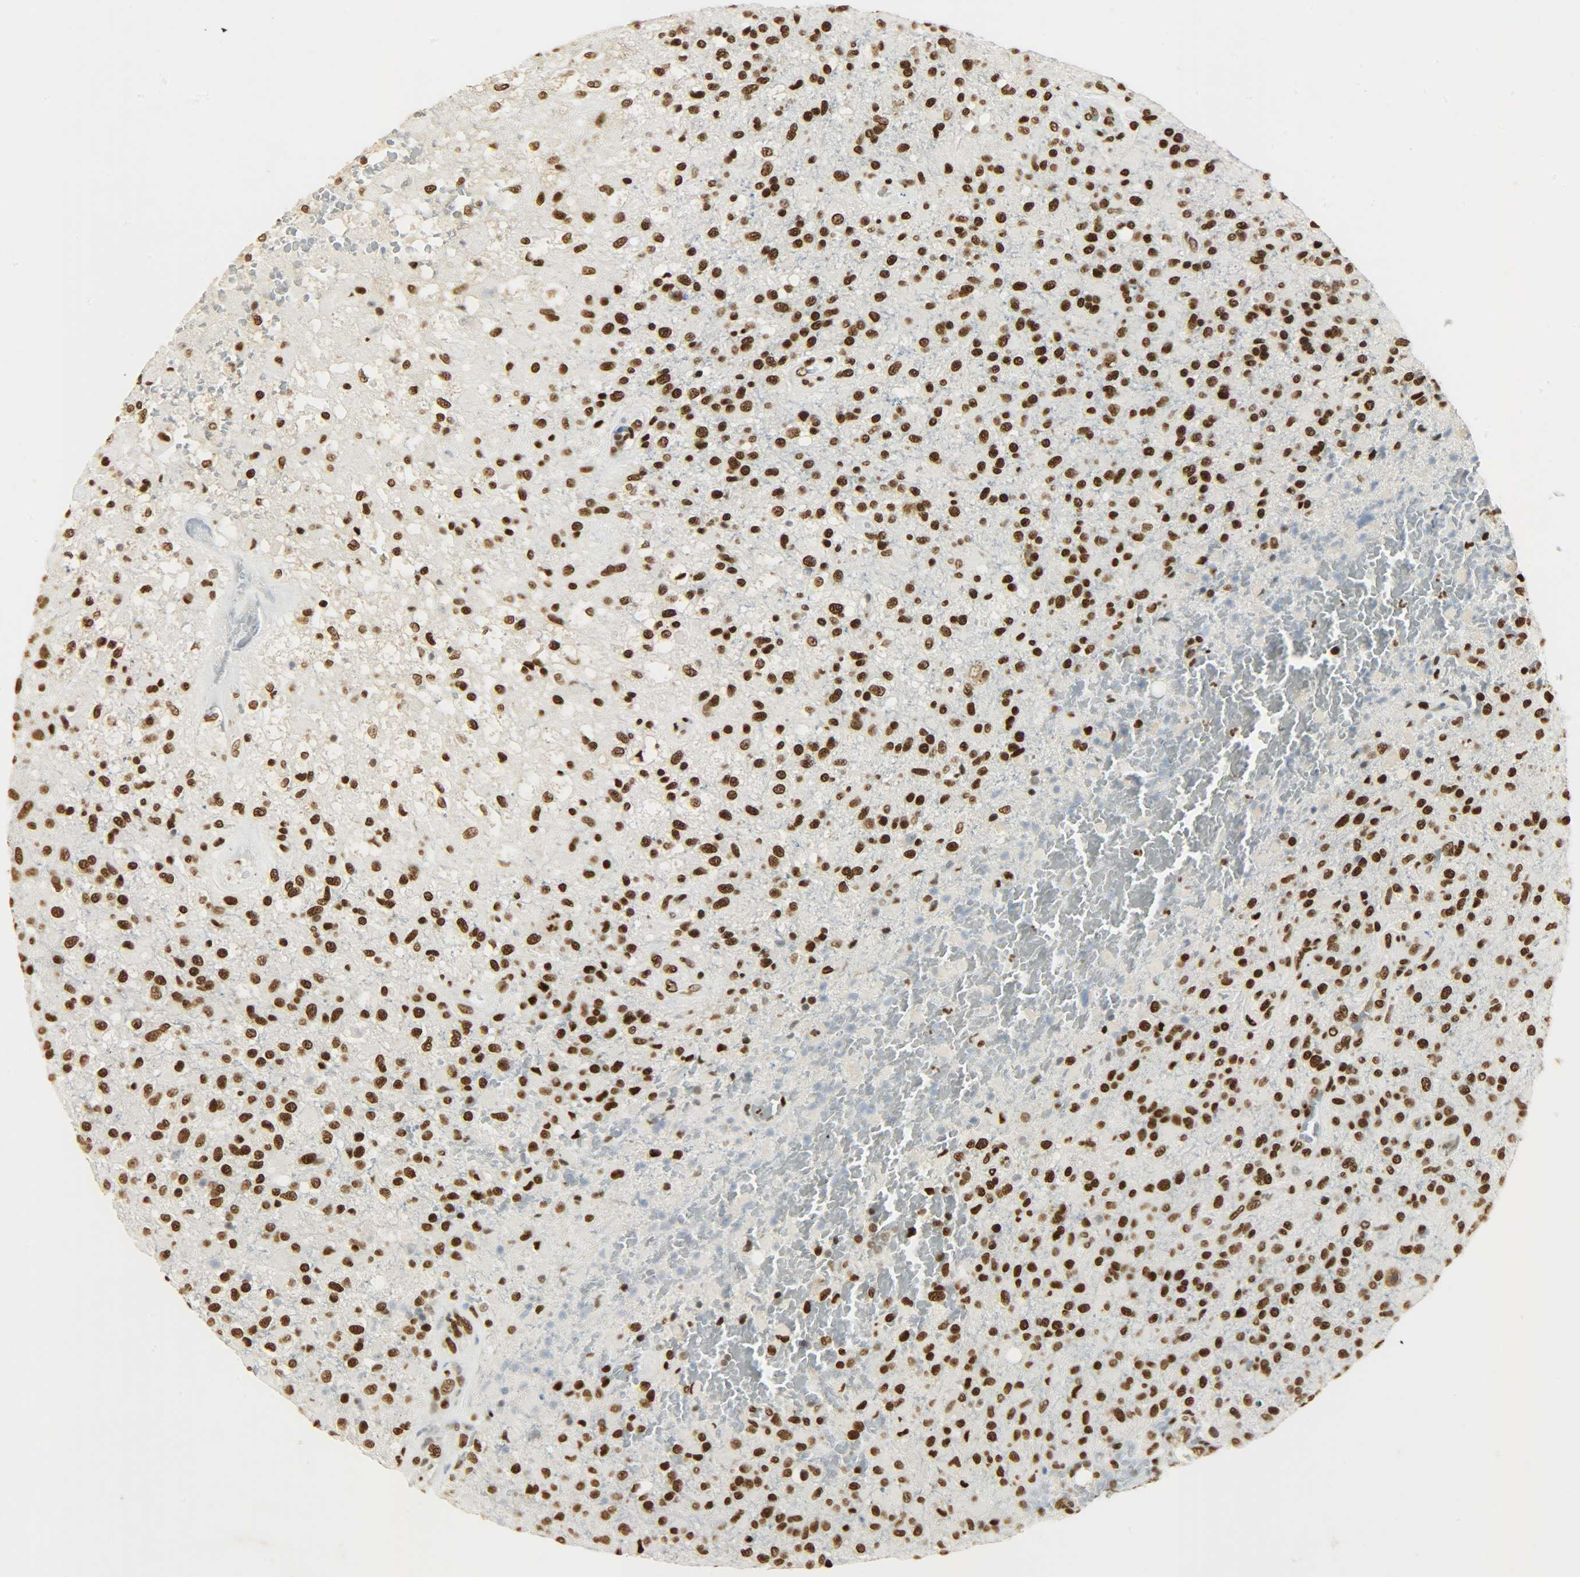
{"staining": {"intensity": "strong", "quantity": ">75%", "location": "nuclear"}, "tissue": "glioma", "cell_type": "Tumor cells", "image_type": "cancer", "snomed": [{"axis": "morphology", "description": "Glioma, malignant, High grade"}, {"axis": "topography", "description": "Brain"}], "caption": "A high-resolution histopathology image shows immunohistochemistry staining of glioma, which shows strong nuclear staining in about >75% of tumor cells.", "gene": "KHDRBS1", "patient": {"sex": "male", "age": 71}}